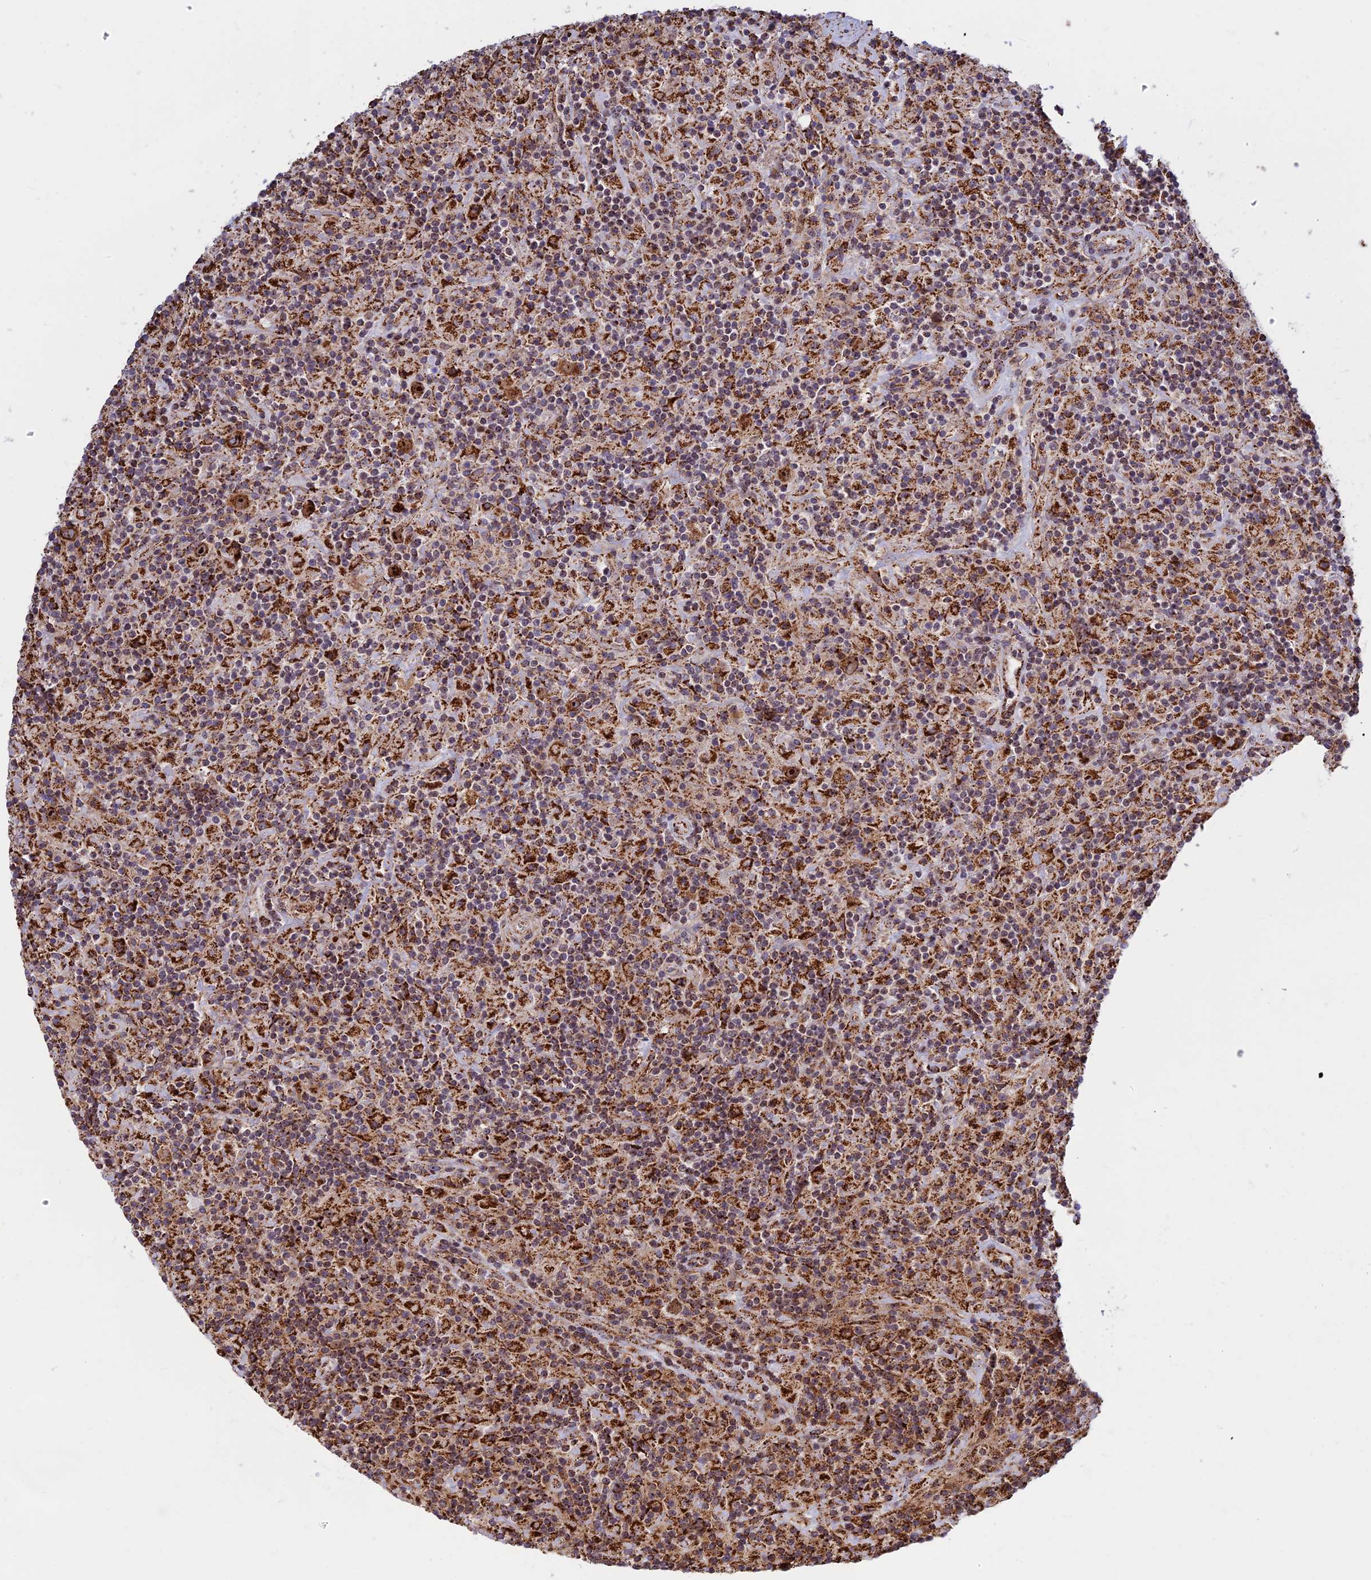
{"staining": {"intensity": "strong", "quantity": ">75%", "location": "cytoplasmic/membranous"}, "tissue": "lymphoma", "cell_type": "Tumor cells", "image_type": "cancer", "snomed": [{"axis": "morphology", "description": "Hodgkin's disease, NOS"}, {"axis": "topography", "description": "Lymph node"}], "caption": "Hodgkin's disease tissue demonstrates strong cytoplasmic/membranous staining in approximately >75% of tumor cells The staining was performed using DAB to visualize the protein expression in brown, while the nuclei were stained in blue with hematoxylin (Magnification: 20x).", "gene": "POLR1G", "patient": {"sex": "male", "age": 70}}